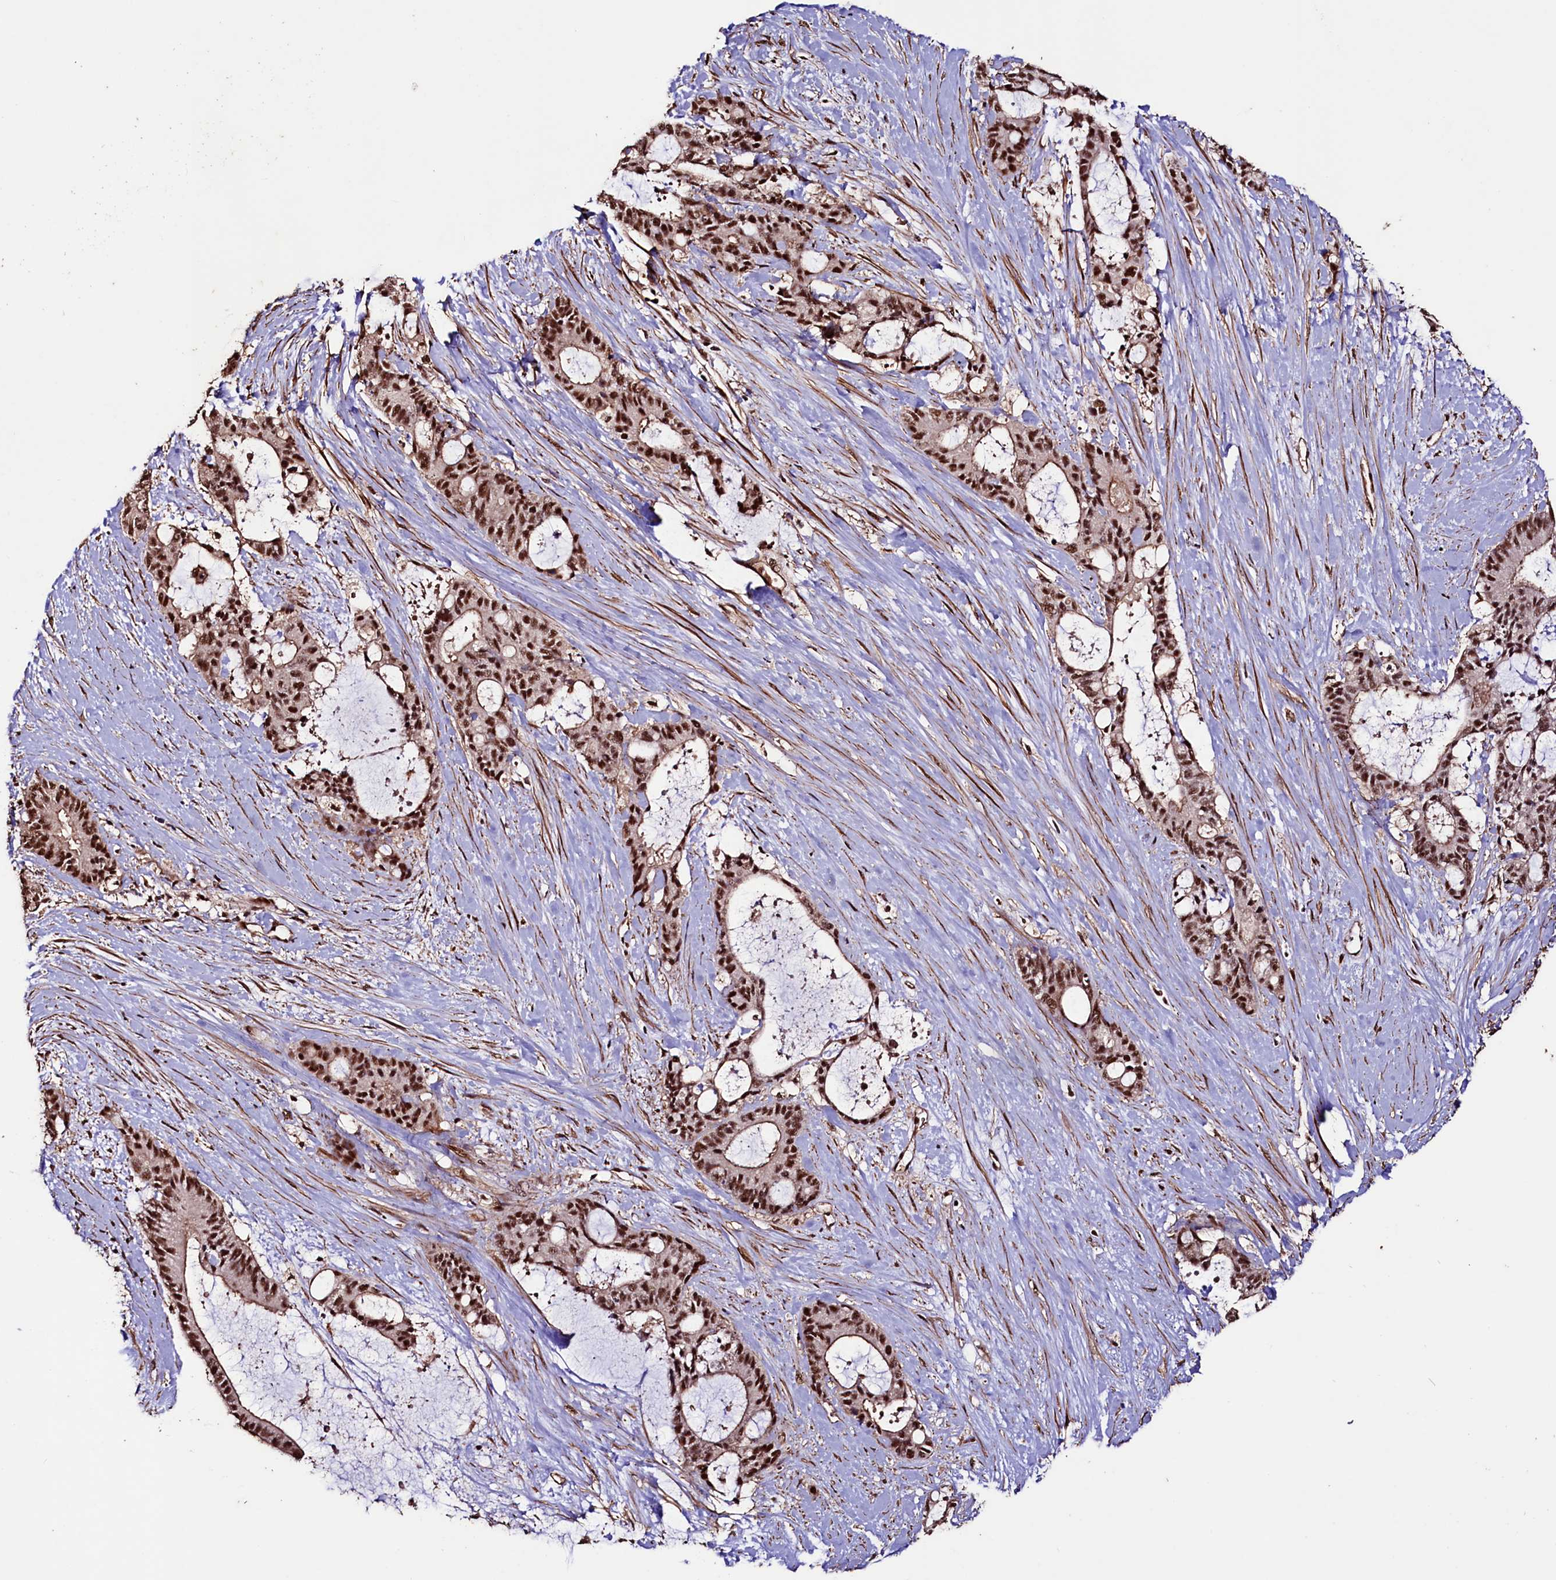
{"staining": {"intensity": "strong", "quantity": ">75%", "location": "nuclear"}, "tissue": "liver cancer", "cell_type": "Tumor cells", "image_type": "cancer", "snomed": [{"axis": "morphology", "description": "Normal tissue, NOS"}, {"axis": "morphology", "description": "Cholangiocarcinoma"}, {"axis": "topography", "description": "Liver"}, {"axis": "topography", "description": "Peripheral nerve tissue"}], "caption": "A high amount of strong nuclear positivity is appreciated in about >75% of tumor cells in liver cancer tissue.", "gene": "SFSWAP", "patient": {"sex": "female", "age": 73}}